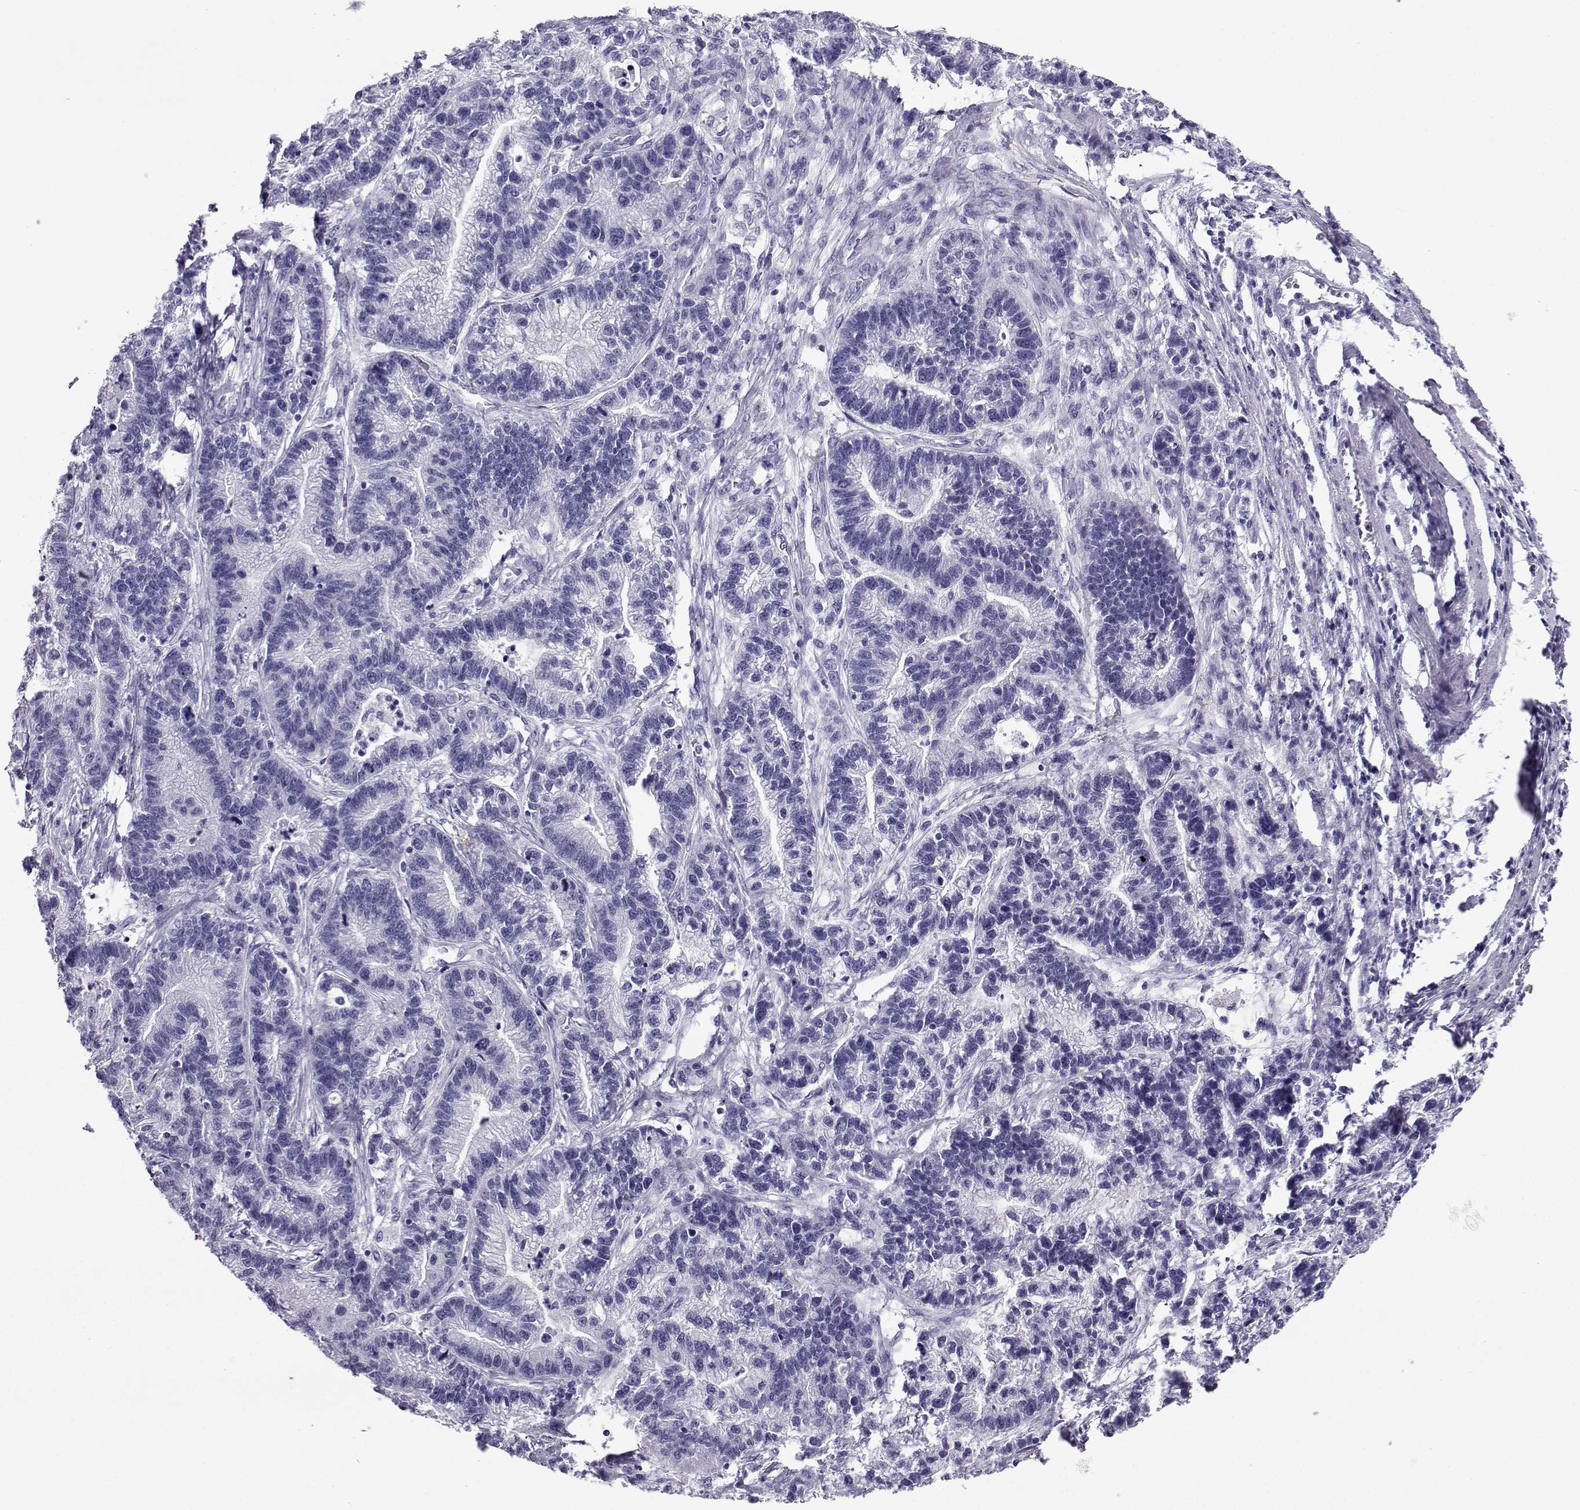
{"staining": {"intensity": "negative", "quantity": "none", "location": "none"}, "tissue": "stomach cancer", "cell_type": "Tumor cells", "image_type": "cancer", "snomed": [{"axis": "morphology", "description": "Adenocarcinoma, NOS"}, {"axis": "topography", "description": "Stomach"}], "caption": "Tumor cells show no significant staining in stomach adenocarcinoma. Brightfield microscopy of immunohistochemistry (IHC) stained with DAB (brown) and hematoxylin (blue), captured at high magnification.", "gene": "CRYBB1", "patient": {"sex": "male", "age": 83}}